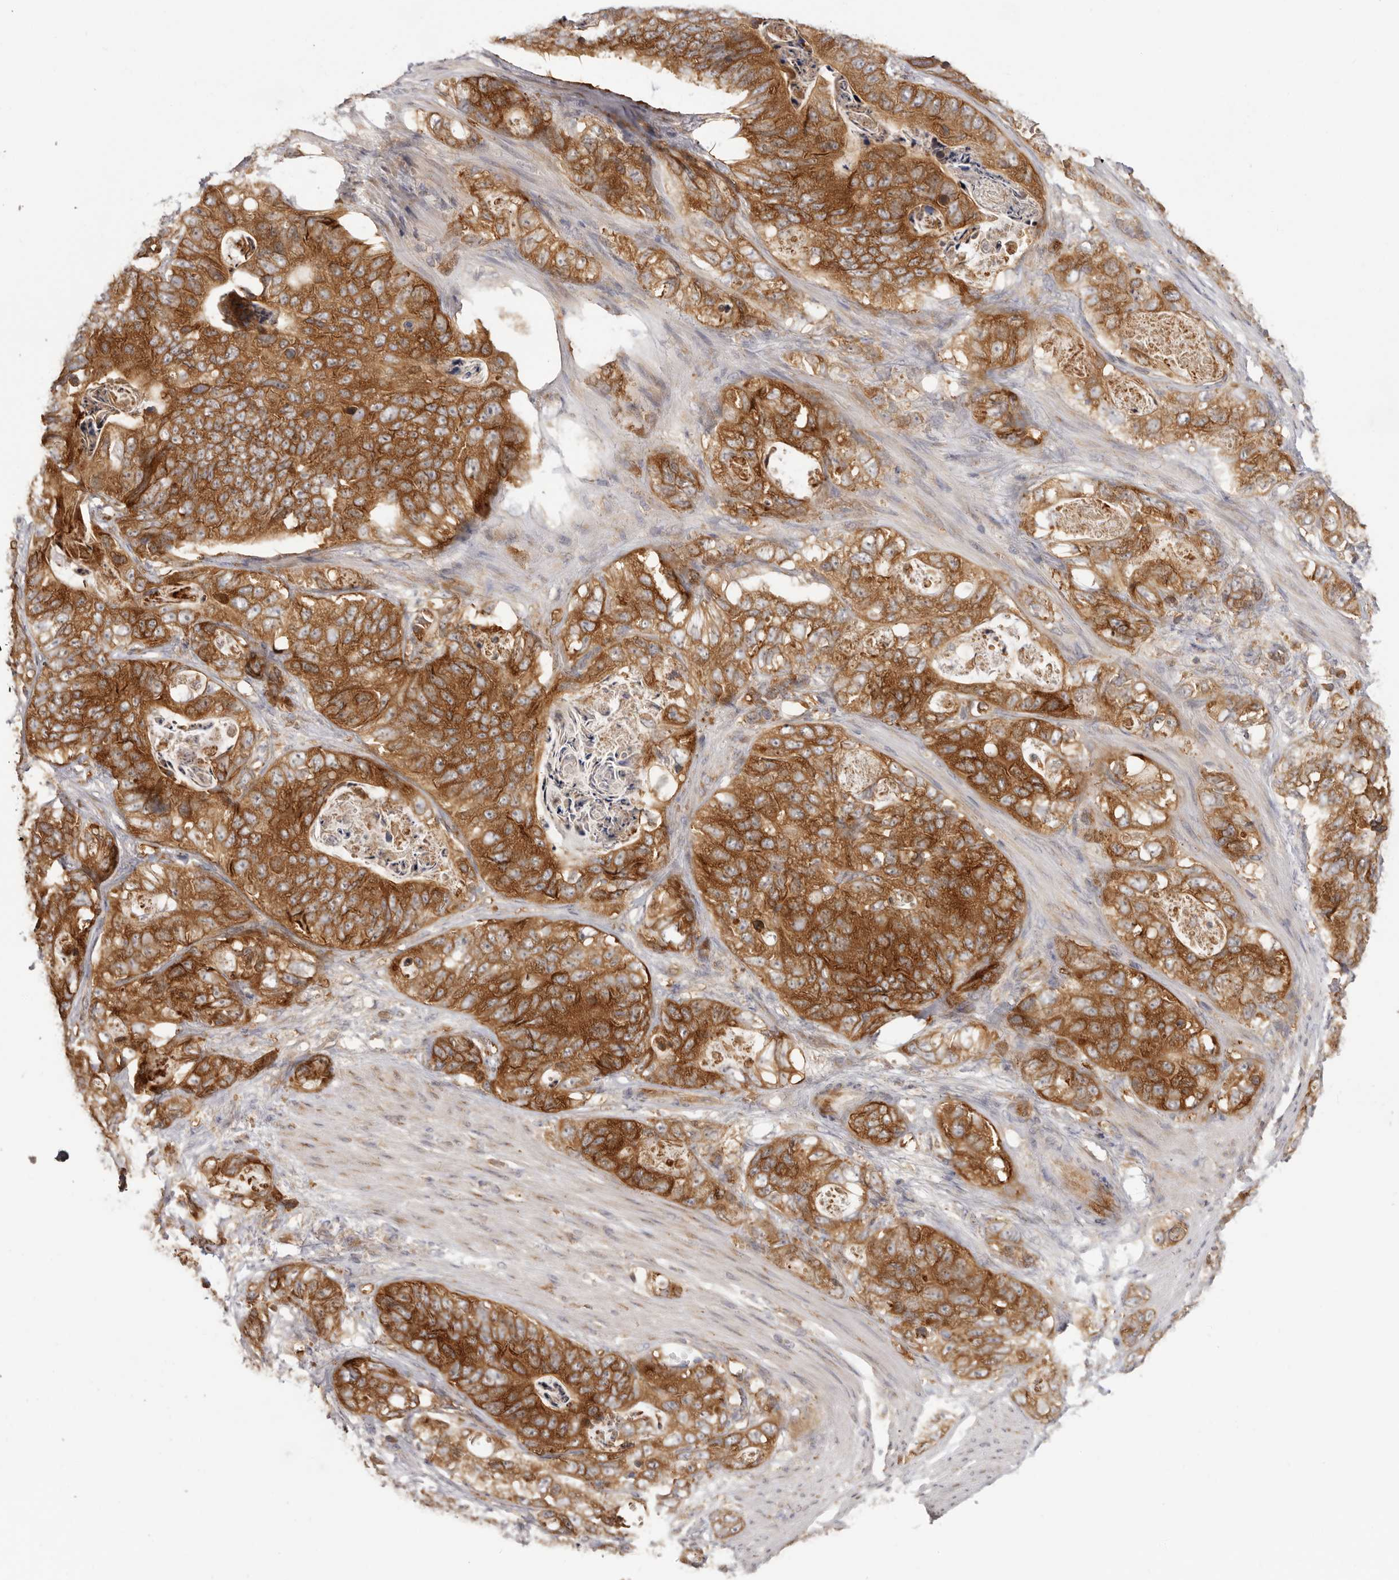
{"staining": {"intensity": "strong", "quantity": ">75%", "location": "cytoplasmic/membranous"}, "tissue": "stomach cancer", "cell_type": "Tumor cells", "image_type": "cancer", "snomed": [{"axis": "morphology", "description": "Normal tissue, NOS"}, {"axis": "morphology", "description": "Adenocarcinoma, NOS"}, {"axis": "topography", "description": "Stomach"}], "caption": "Stomach cancer (adenocarcinoma) stained for a protein exhibits strong cytoplasmic/membranous positivity in tumor cells.", "gene": "EEF1E1", "patient": {"sex": "female", "age": 89}}